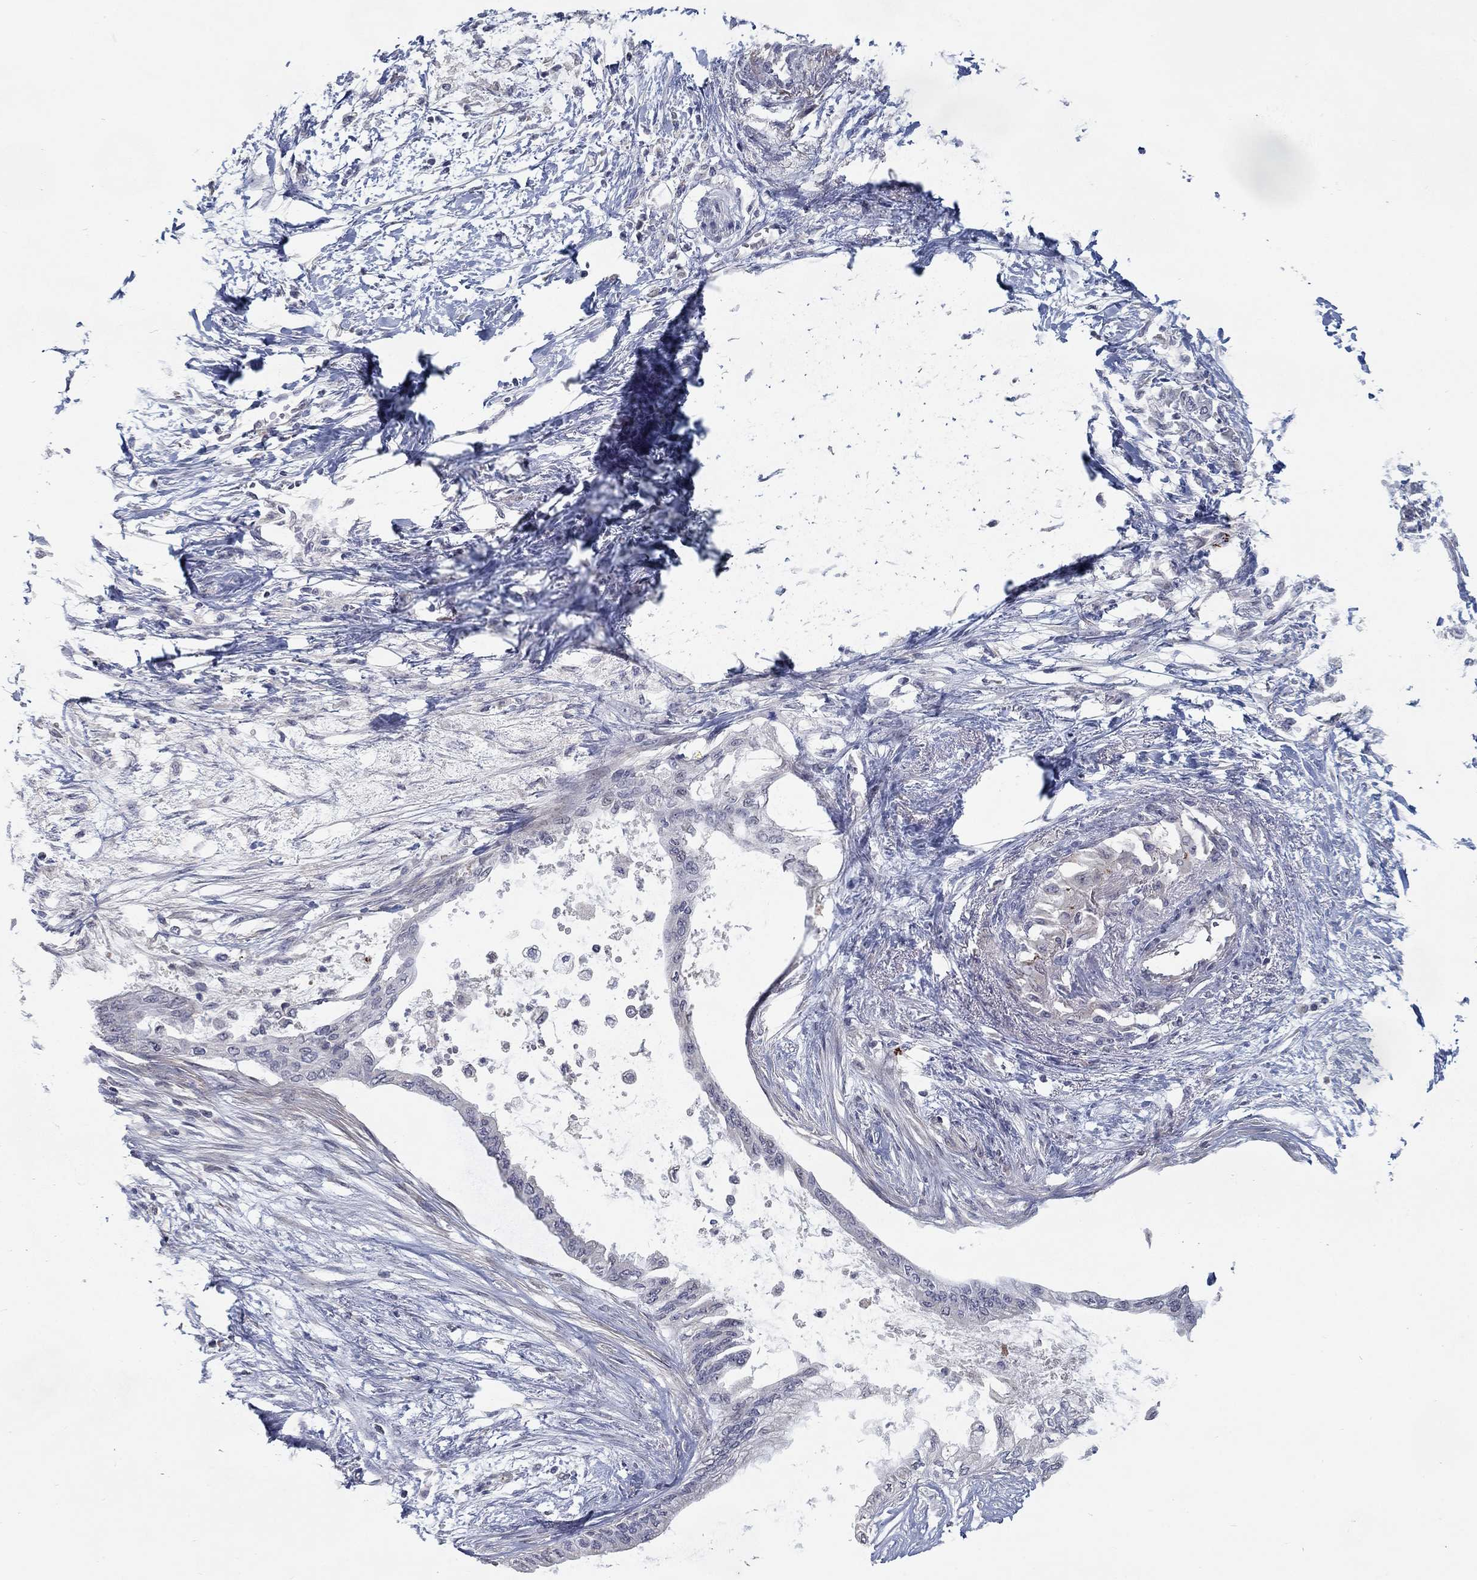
{"staining": {"intensity": "negative", "quantity": "none", "location": "none"}, "tissue": "pancreatic cancer", "cell_type": "Tumor cells", "image_type": "cancer", "snomed": [{"axis": "morphology", "description": "Normal tissue, NOS"}, {"axis": "morphology", "description": "Adenocarcinoma, NOS"}, {"axis": "topography", "description": "Pancreas"}, {"axis": "topography", "description": "Duodenum"}], "caption": "A high-resolution photomicrograph shows IHC staining of pancreatic cancer (adenocarcinoma), which demonstrates no significant expression in tumor cells.", "gene": "MTSS2", "patient": {"sex": "female", "age": 60}}